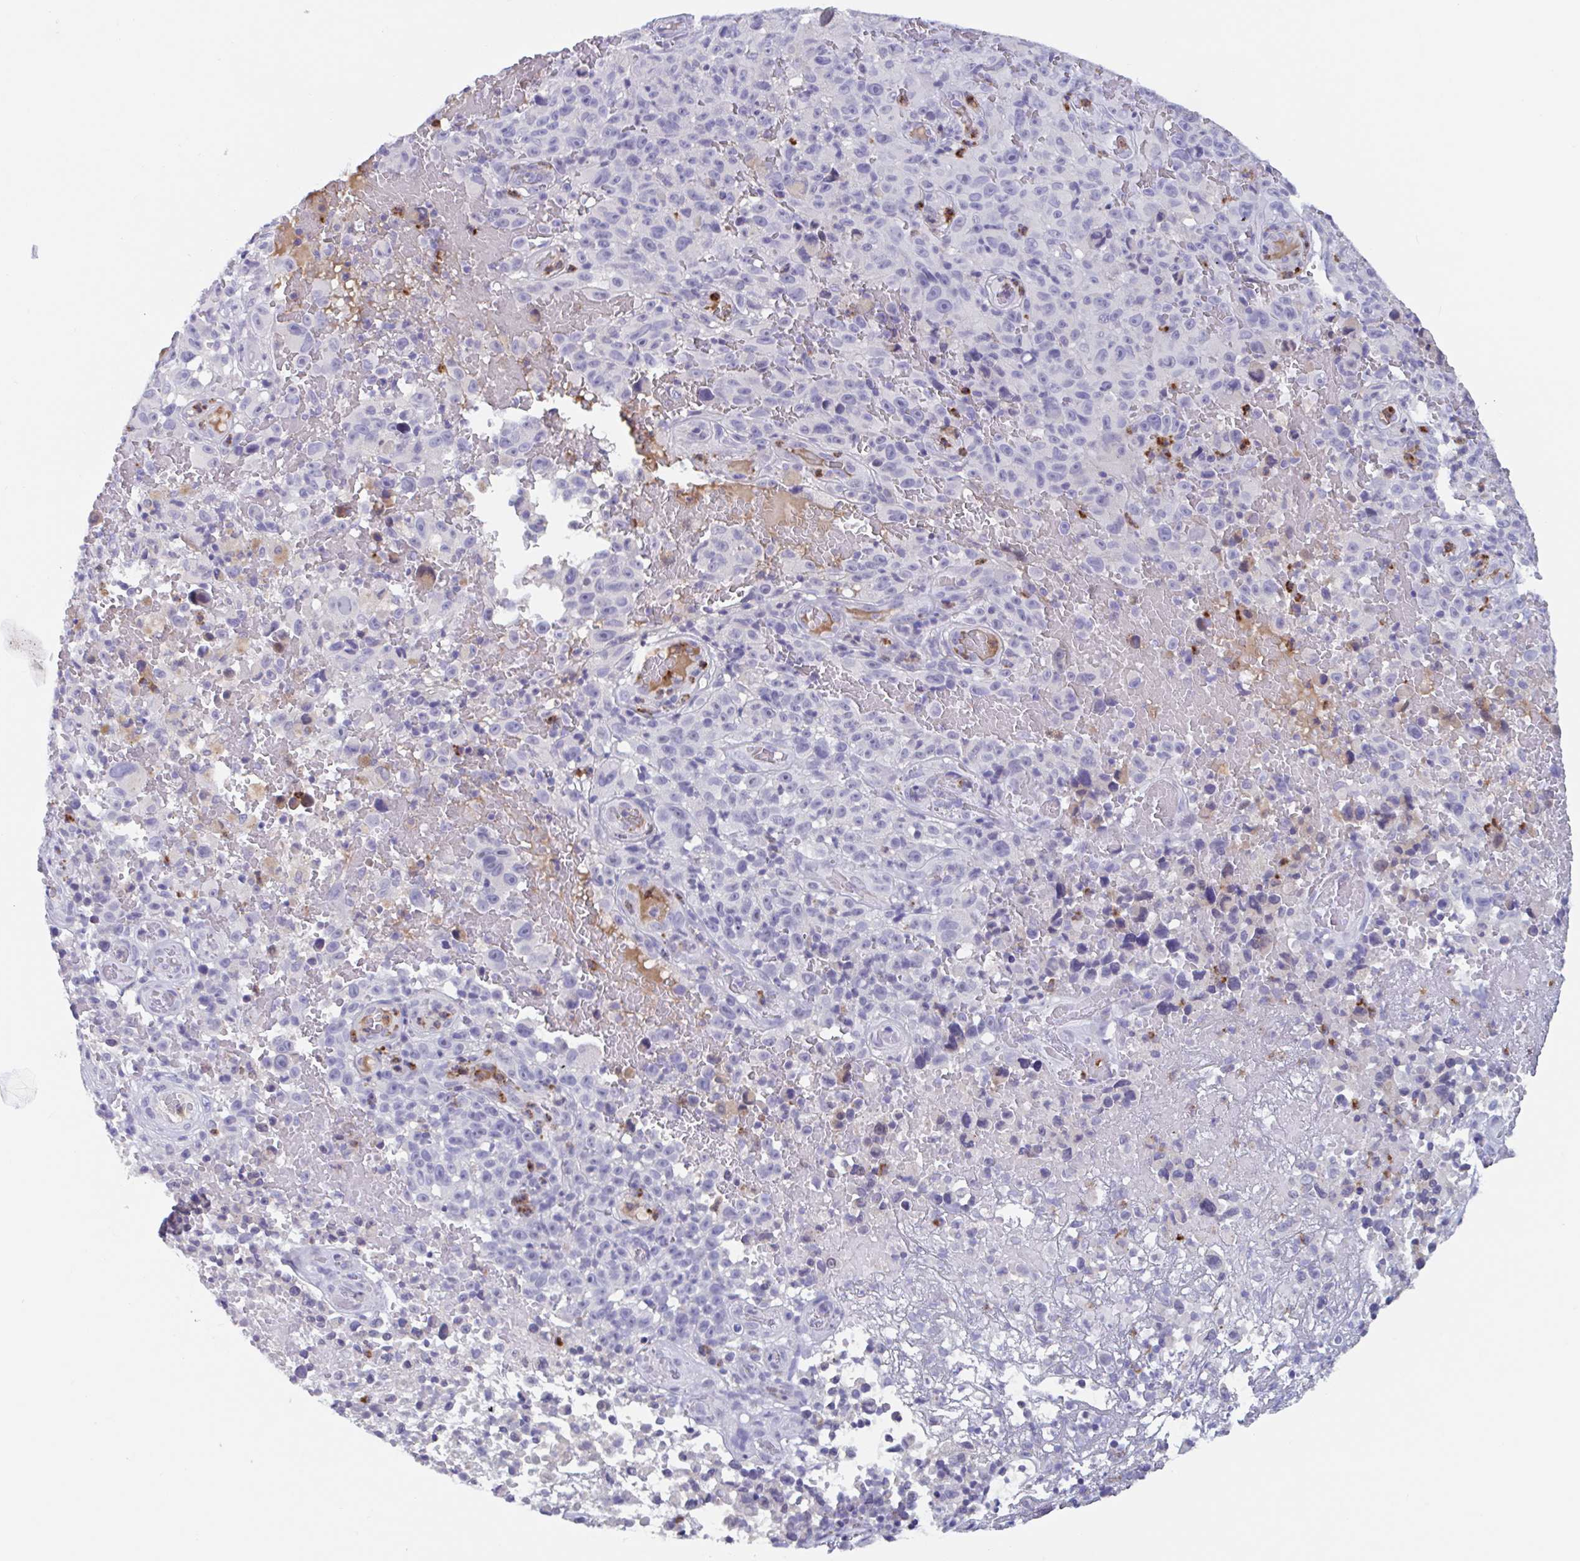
{"staining": {"intensity": "negative", "quantity": "none", "location": "none"}, "tissue": "melanoma", "cell_type": "Tumor cells", "image_type": "cancer", "snomed": [{"axis": "morphology", "description": "Malignant melanoma, NOS"}, {"axis": "topography", "description": "Skin"}], "caption": "Photomicrograph shows no significant protein staining in tumor cells of malignant melanoma.", "gene": "ZNHIT2", "patient": {"sex": "female", "age": 82}}